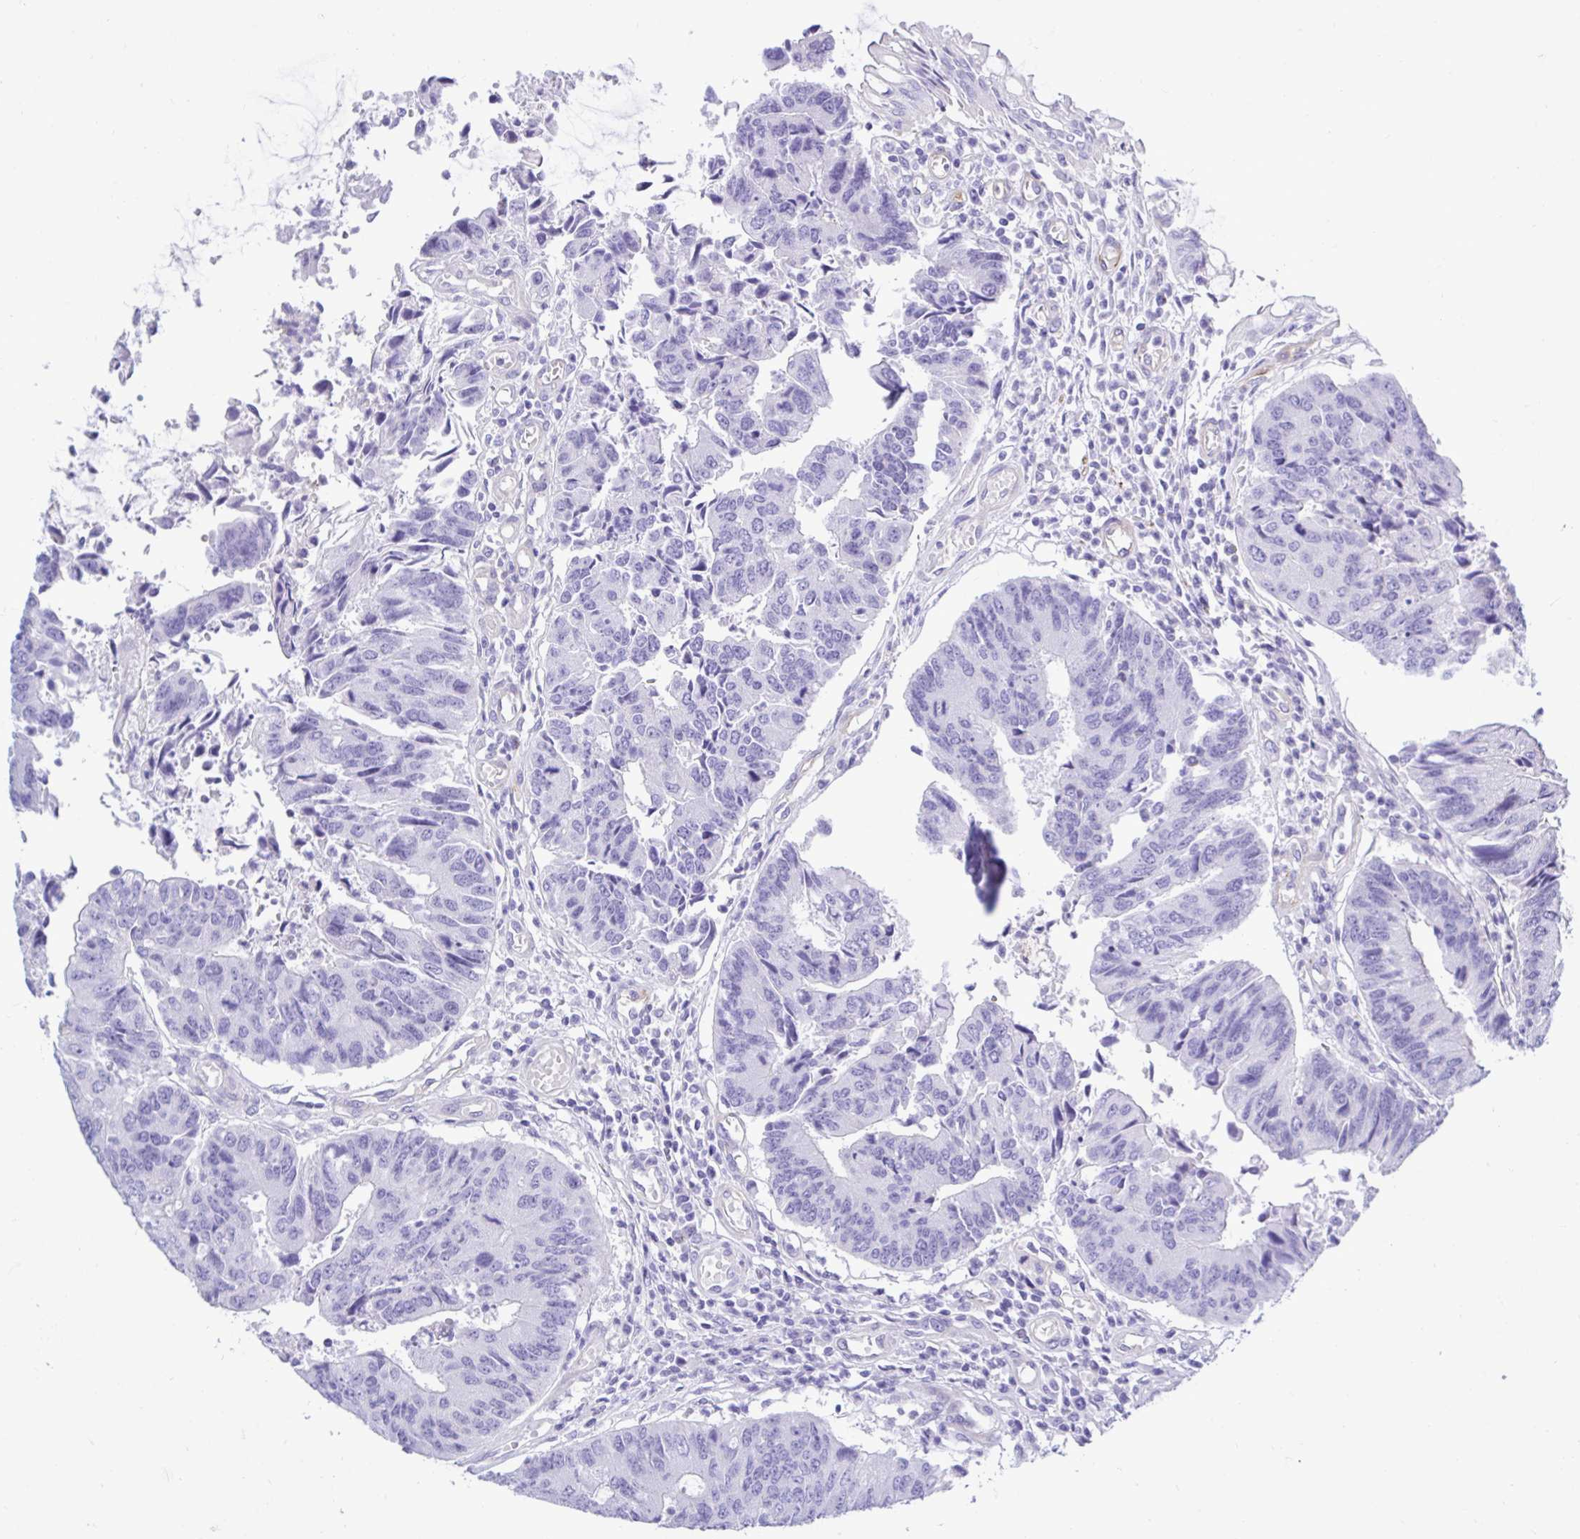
{"staining": {"intensity": "negative", "quantity": "none", "location": "none"}, "tissue": "colorectal cancer", "cell_type": "Tumor cells", "image_type": "cancer", "snomed": [{"axis": "morphology", "description": "Adenocarcinoma, NOS"}, {"axis": "topography", "description": "Colon"}], "caption": "Colorectal cancer was stained to show a protein in brown. There is no significant staining in tumor cells.", "gene": "ABCG2", "patient": {"sex": "female", "age": 67}}